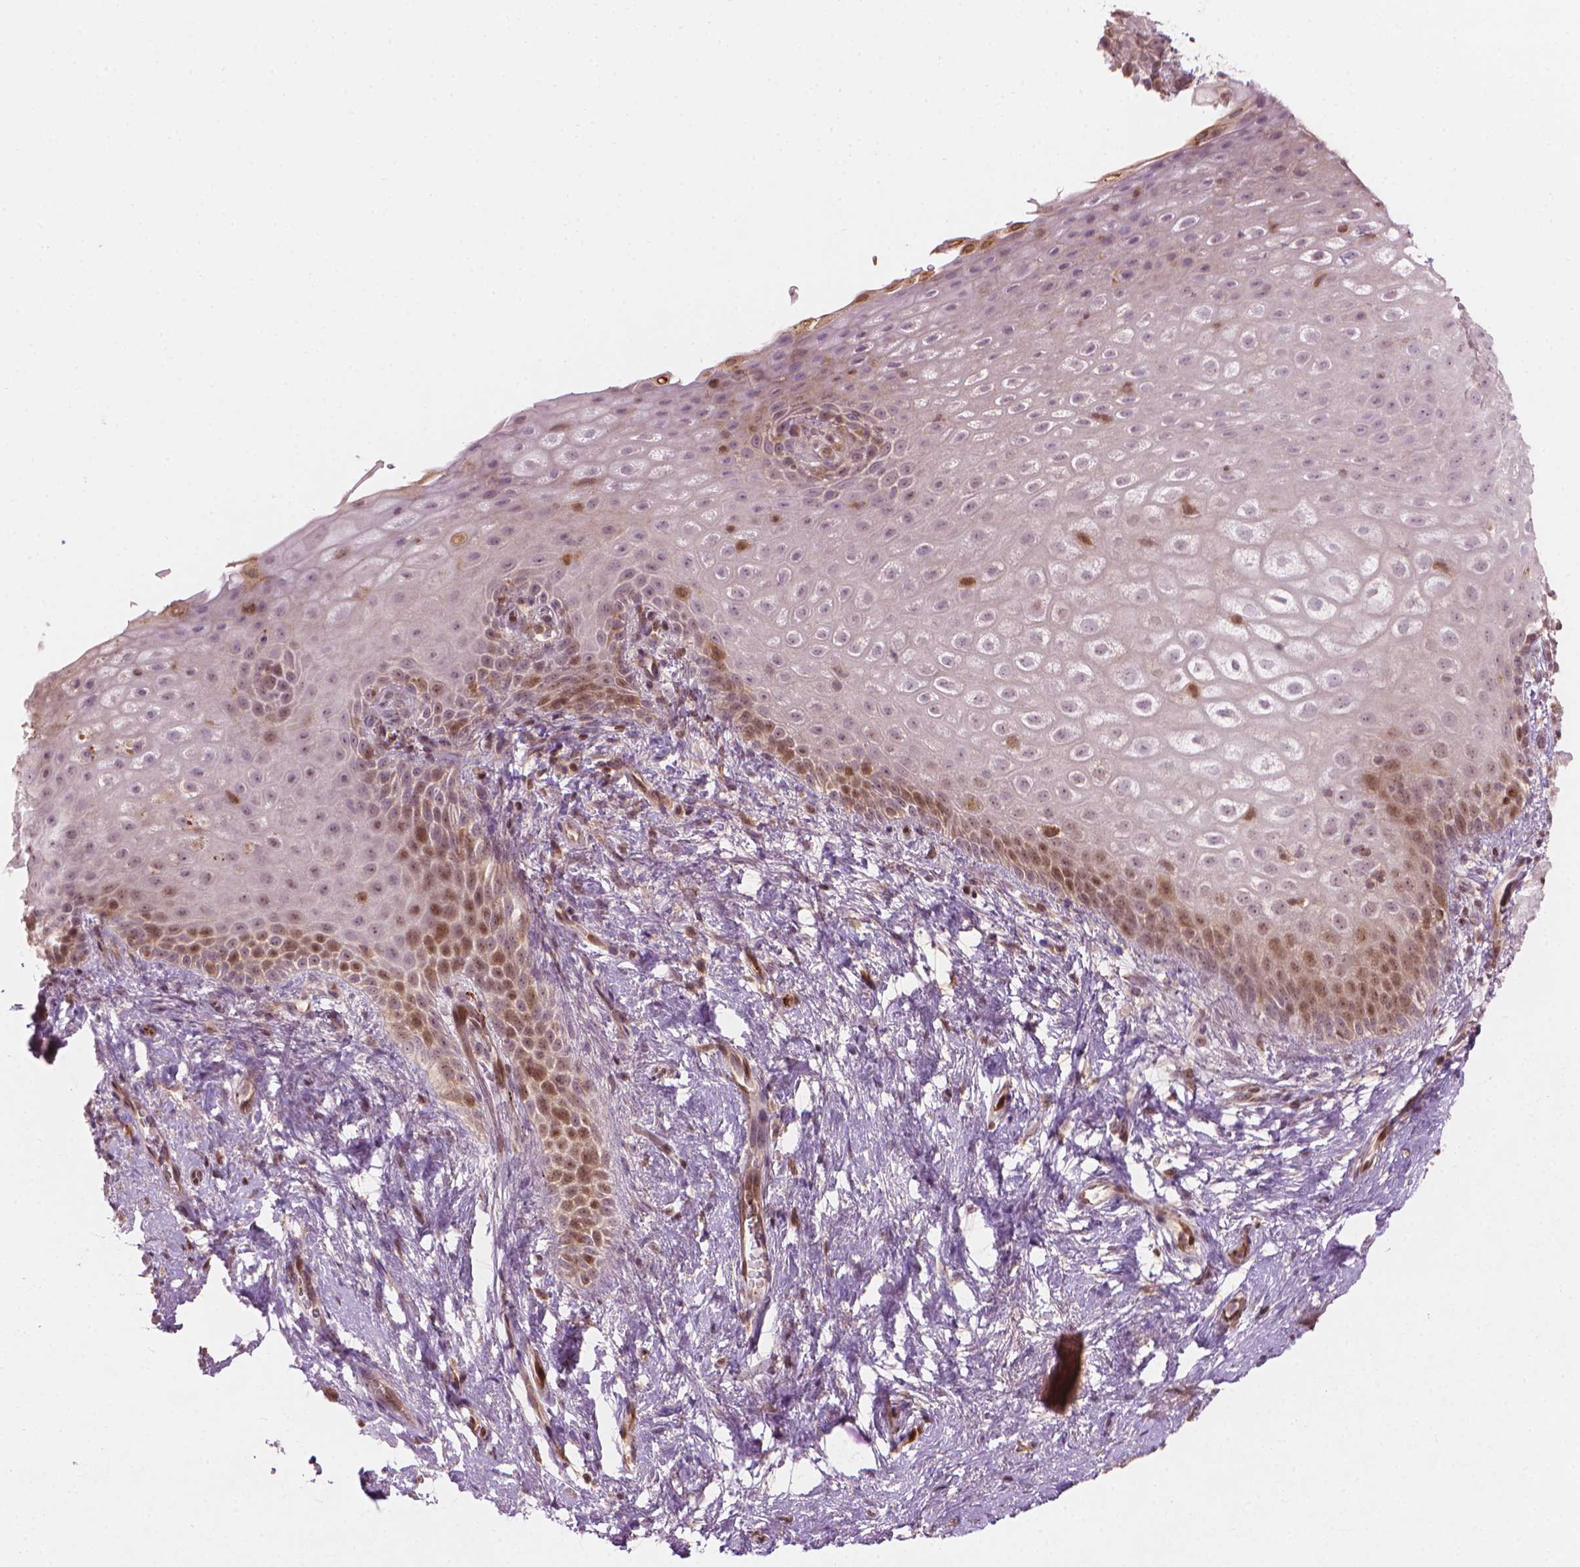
{"staining": {"intensity": "moderate", "quantity": "25%-75%", "location": "nuclear"}, "tissue": "skin", "cell_type": "Epidermal cells", "image_type": "normal", "snomed": [{"axis": "morphology", "description": "Normal tissue, NOS"}, {"axis": "topography", "description": "Anal"}], "caption": "Skin stained with DAB immunohistochemistry (IHC) displays medium levels of moderate nuclear expression in about 25%-75% of epidermal cells.", "gene": "SMC2", "patient": {"sex": "female", "age": 46}}